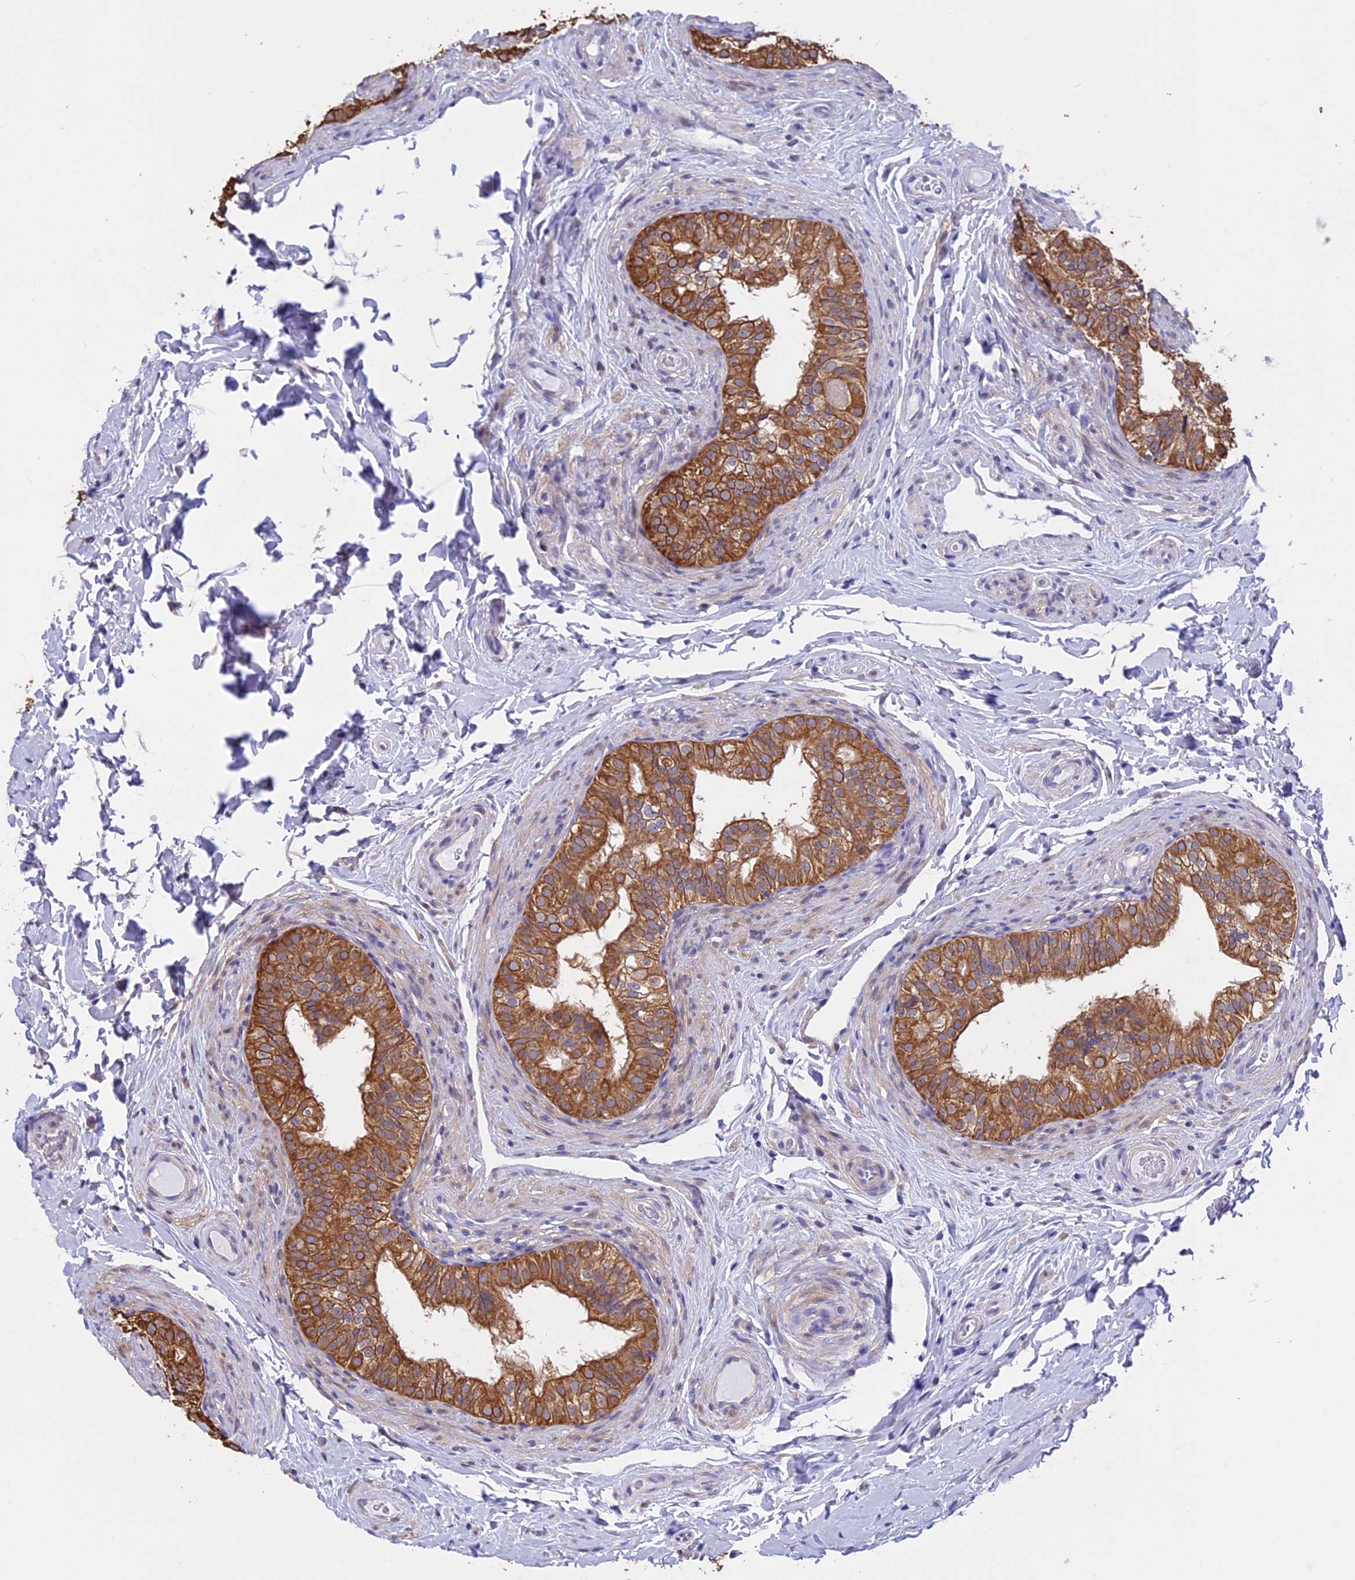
{"staining": {"intensity": "strong", "quantity": ">75%", "location": "cytoplasmic/membranous"}, "tissue": "epididymis", "cell_type": "Glandular cells", "image_type": "normal", "snomed": [{"axis": "morphology", "description": "Normal tissue, NOS"}, {"axis": "topography", "description": "Epididymis"}], "caption": "A histopathology image of human epididymis stained for a protein demonstrates strong cytoplasmic/membranous brown staining in glandular cells. Using DAB (3,3'-diaminobenzidine) (brown) and hematoxylin (blue) stains, captured at high magnification using brightfield microscopy.", "gene": "STUB1", "patient": {"sex": "male", "age": 49}}